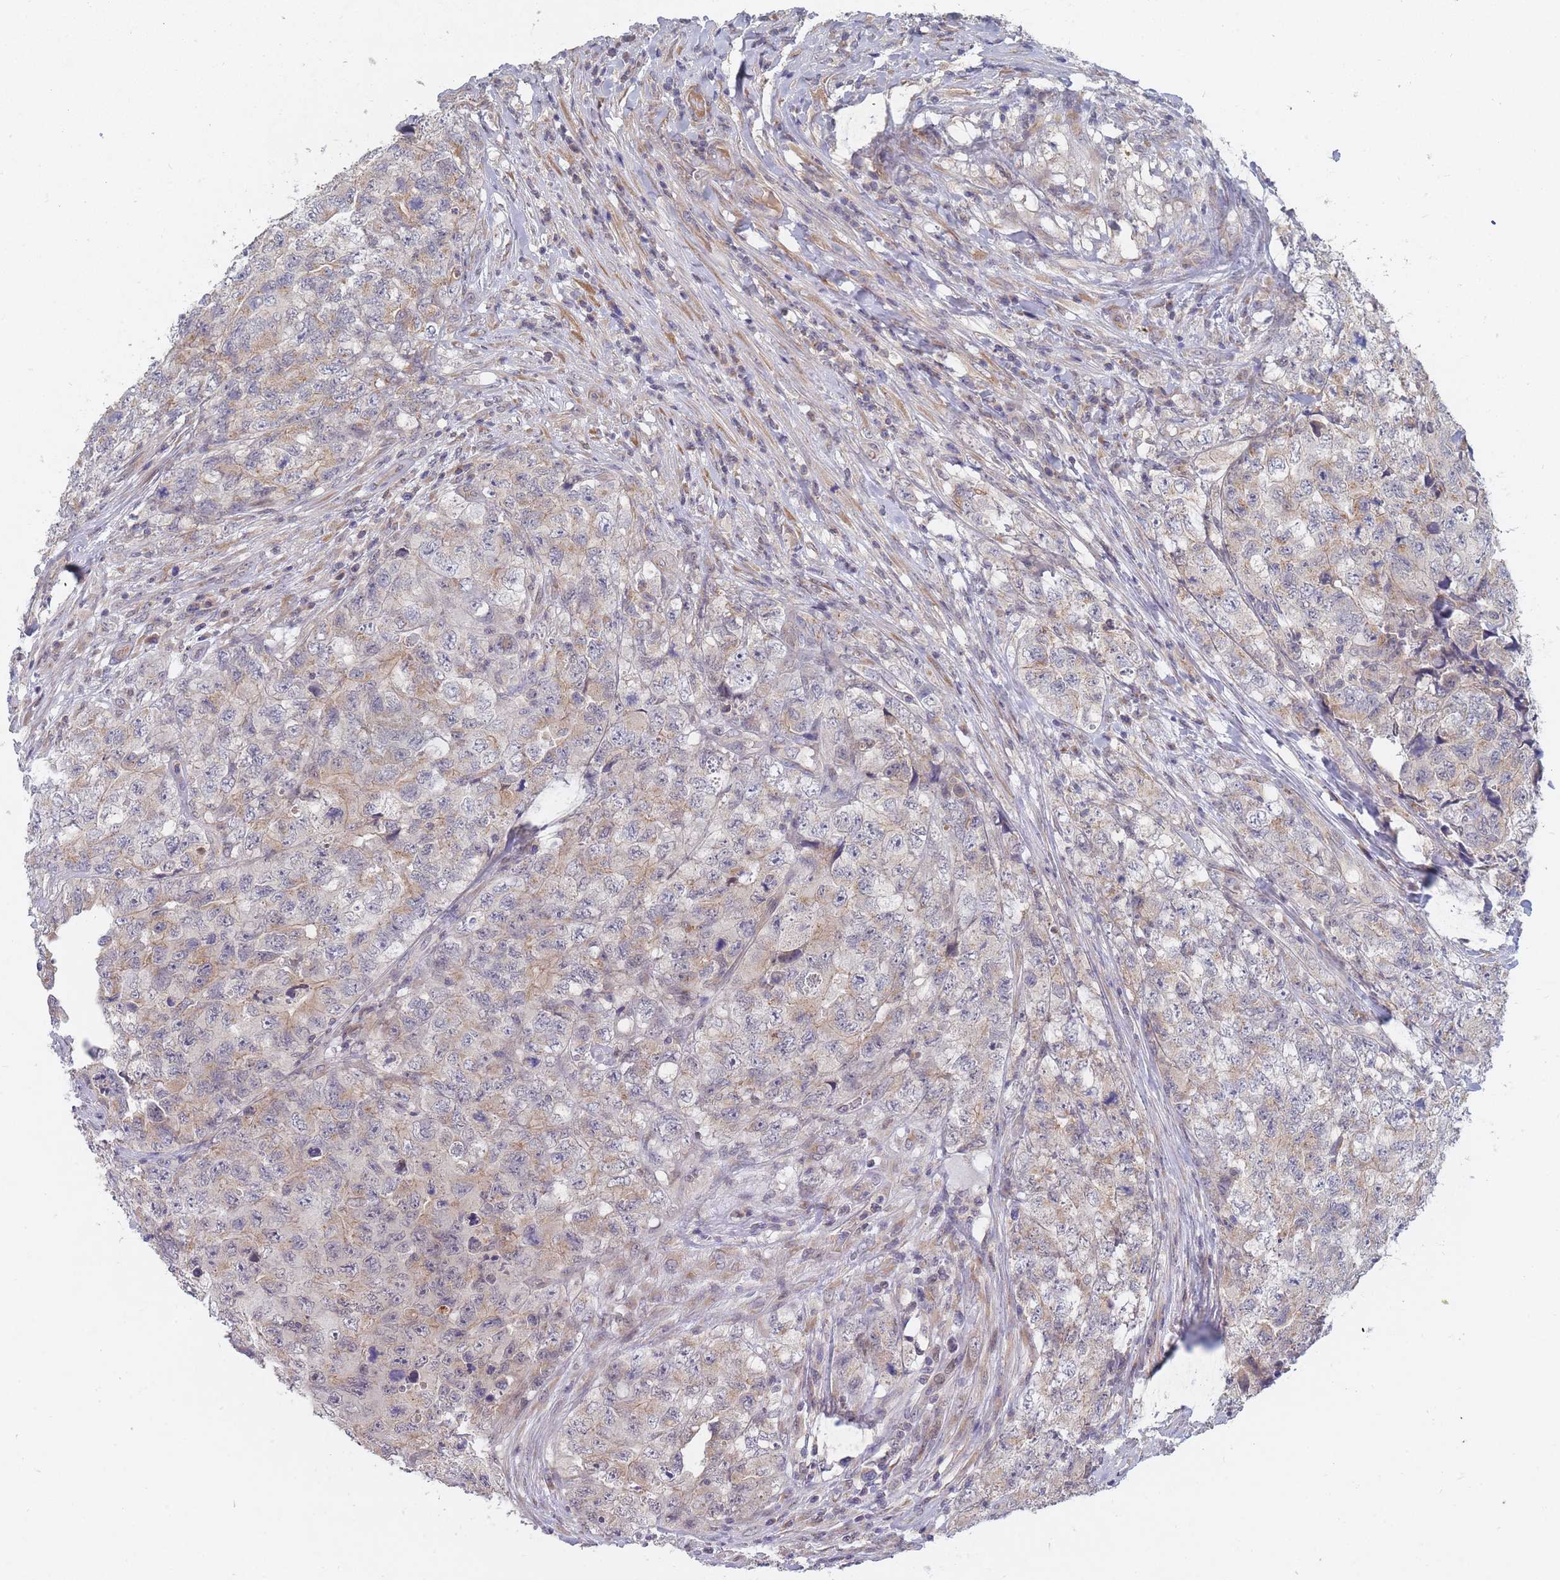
{"staining": {"intensity": "moderate", "quantity": "<25%", "location": "cytoplasmic/membranous"}, "tissue": "testis cancer", "cell_type": "Tumor cells", "image_type": "cancer", "snomed": [{"axis": "morphology", "description": "Carcinoma, Embryonal, NOS"}, {"axis": "topography", "description": "Testis"}], "caption": "Human testis cancer stained for a protein (brown) reveals moderate cytoplasmic/membranous positive positivity in approximately <25% of tumor cells.", "gene": "SLC35F5", "patient": {"sex": "male", "age": 31}}